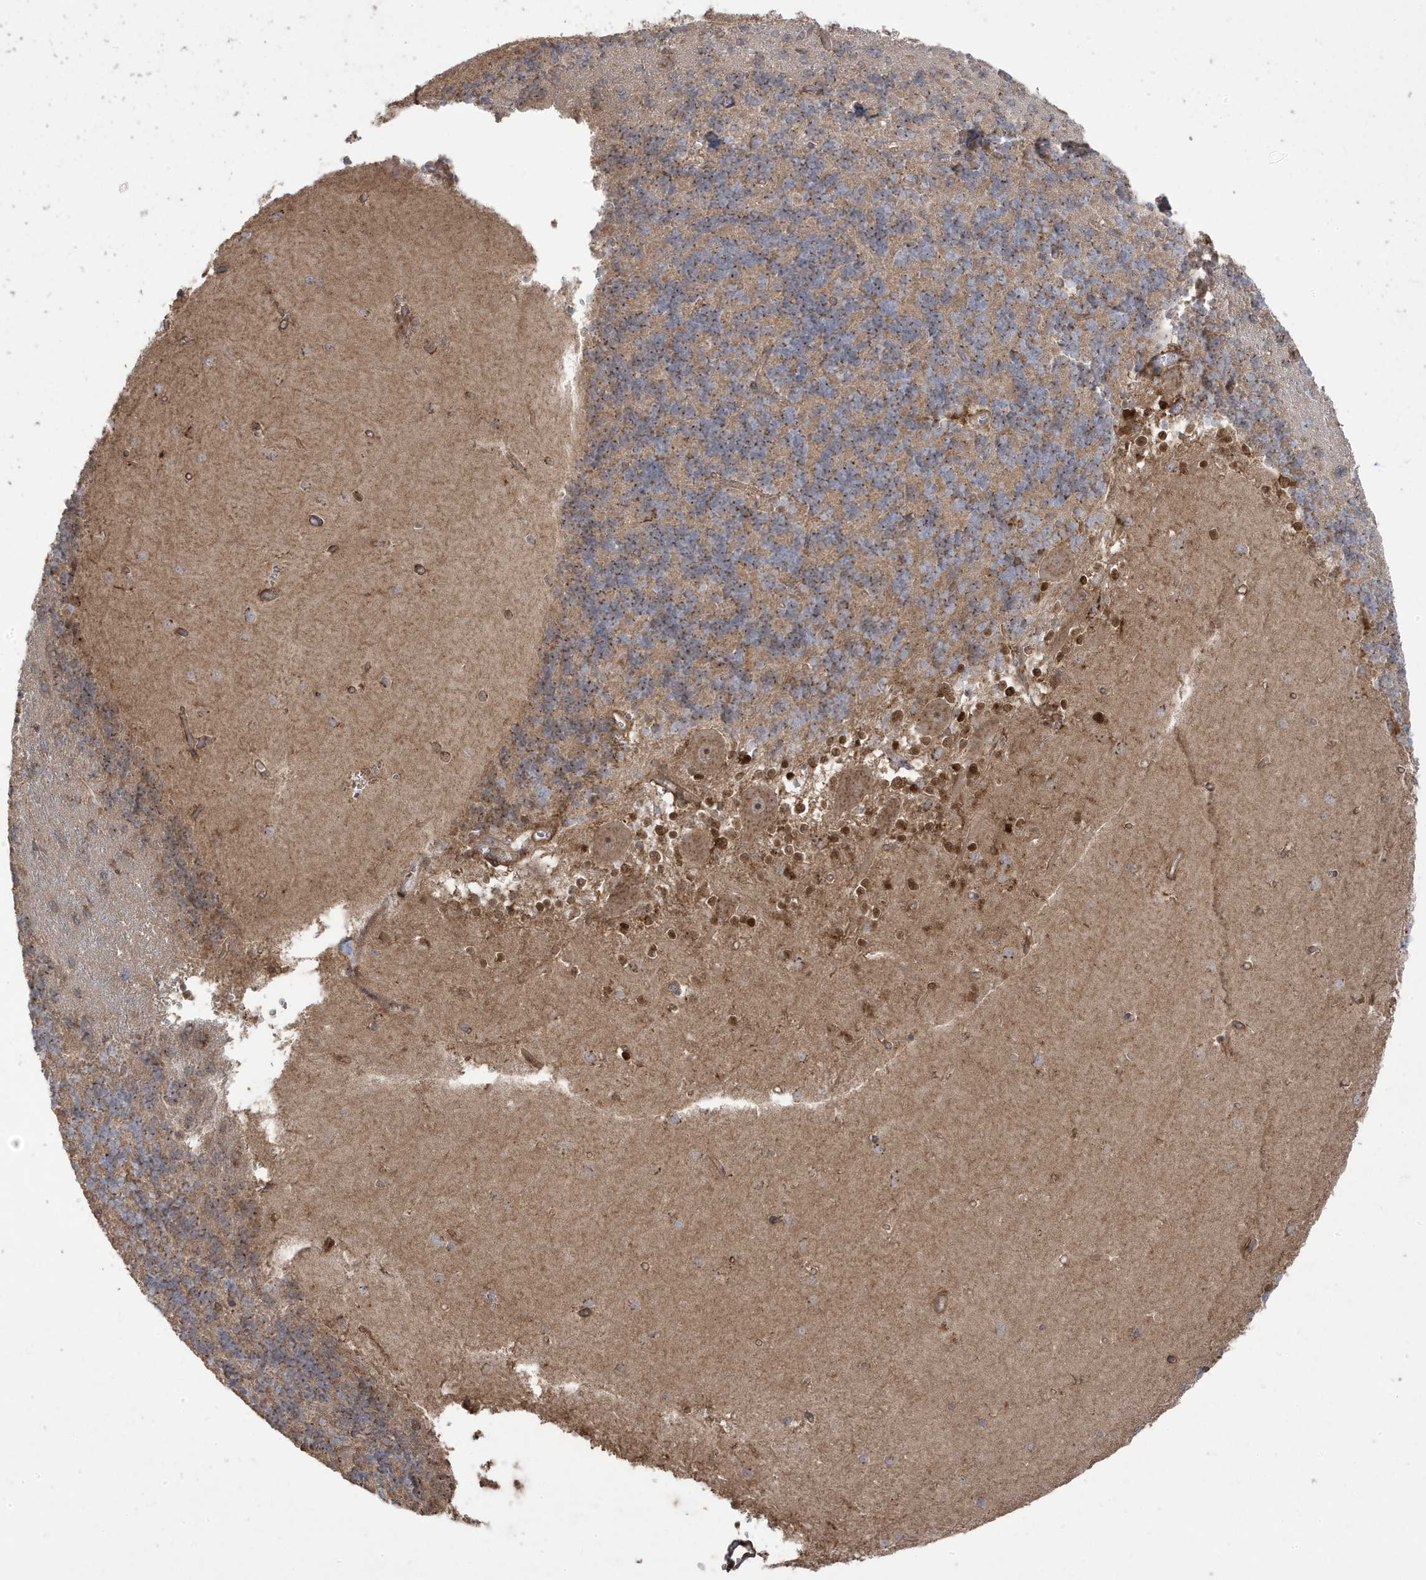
{"staining": {"intensity": "moderate", "quantity": "25%-75%", "location": "cytoplasmic/membranous"}, "tissue": "cerebellum", "cell_type": "Cells in granular layer", "image_type": "normal", "snomed": [{"axis": "morphology", "description": "Normal tissue, NOS"}, {"axis": "topography", "description": "Cerebellum"}], "caption": "Cells in granular layer exhibit moderate cytoplasmic/membranous expression in approximately 25%-75% of cells in normal cerebellum. The protein is stained brown, and the nuclei are stained in blue (DAB IHC with brightfield microscopy, high magnification).", "gene": "CETN3", "patient": {"sex": "male", "age": 37}}